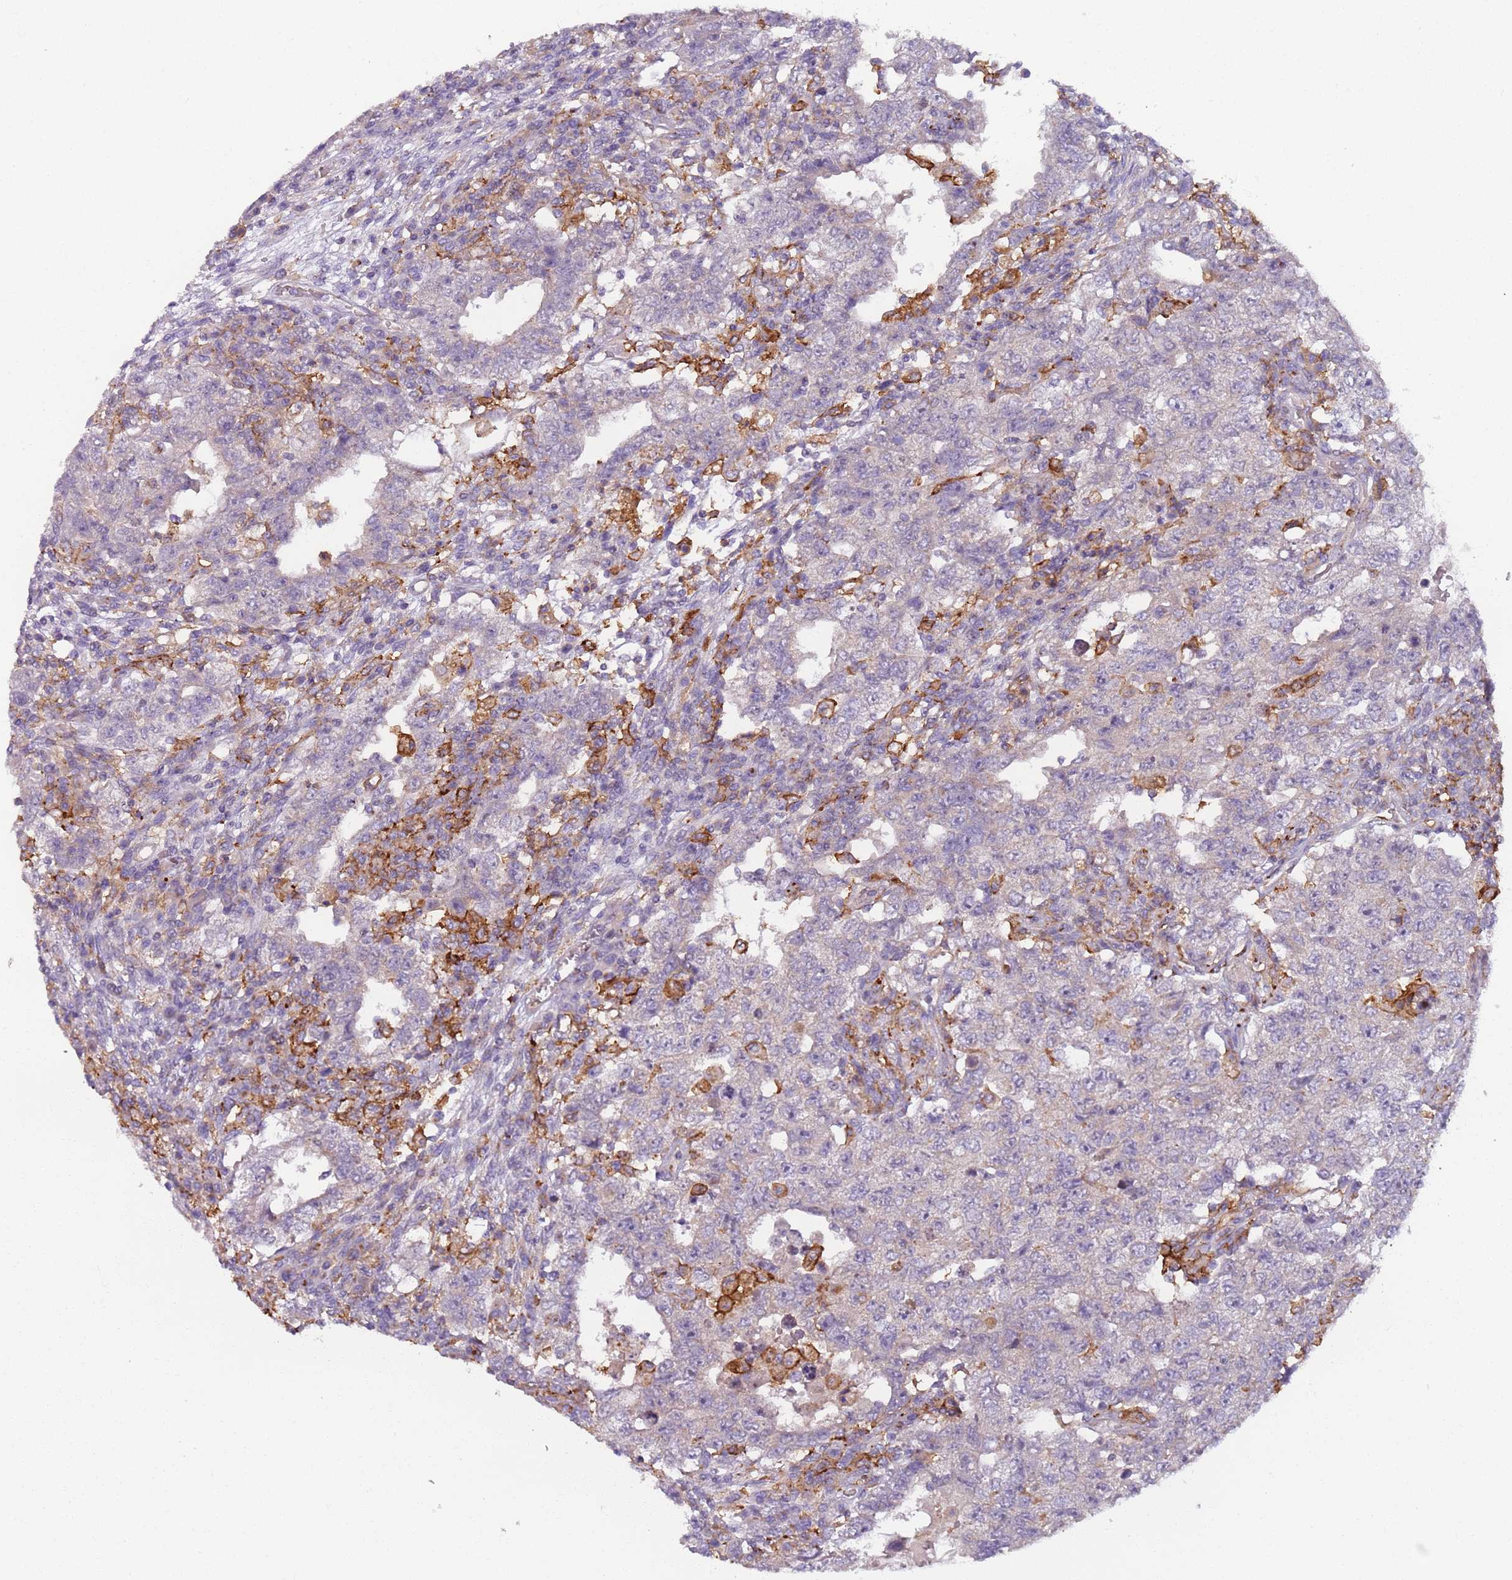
{"staining": {"intensity": "strong", "quantity": "<25%", "location": "cytoplasmic/membranous"}, "tissue": "testis cancer", "cell_type": "Tumor cells", "image_type": "cancer", "snomed": [{"axis": "morphology", "description": "Carcinoma, Embryonal, NOS"}, {"axis": "topography", "description": "Testis"}], "caption": "There is medium levels of strong cytoplasmic/membranous staining in tumor cells of testis cancer (embryonal carcinoma), as demonstrated by immunohistochemical staining (brown color).", "gene": "AKTIP", "patient": {"sex": "male", "age": 26}}